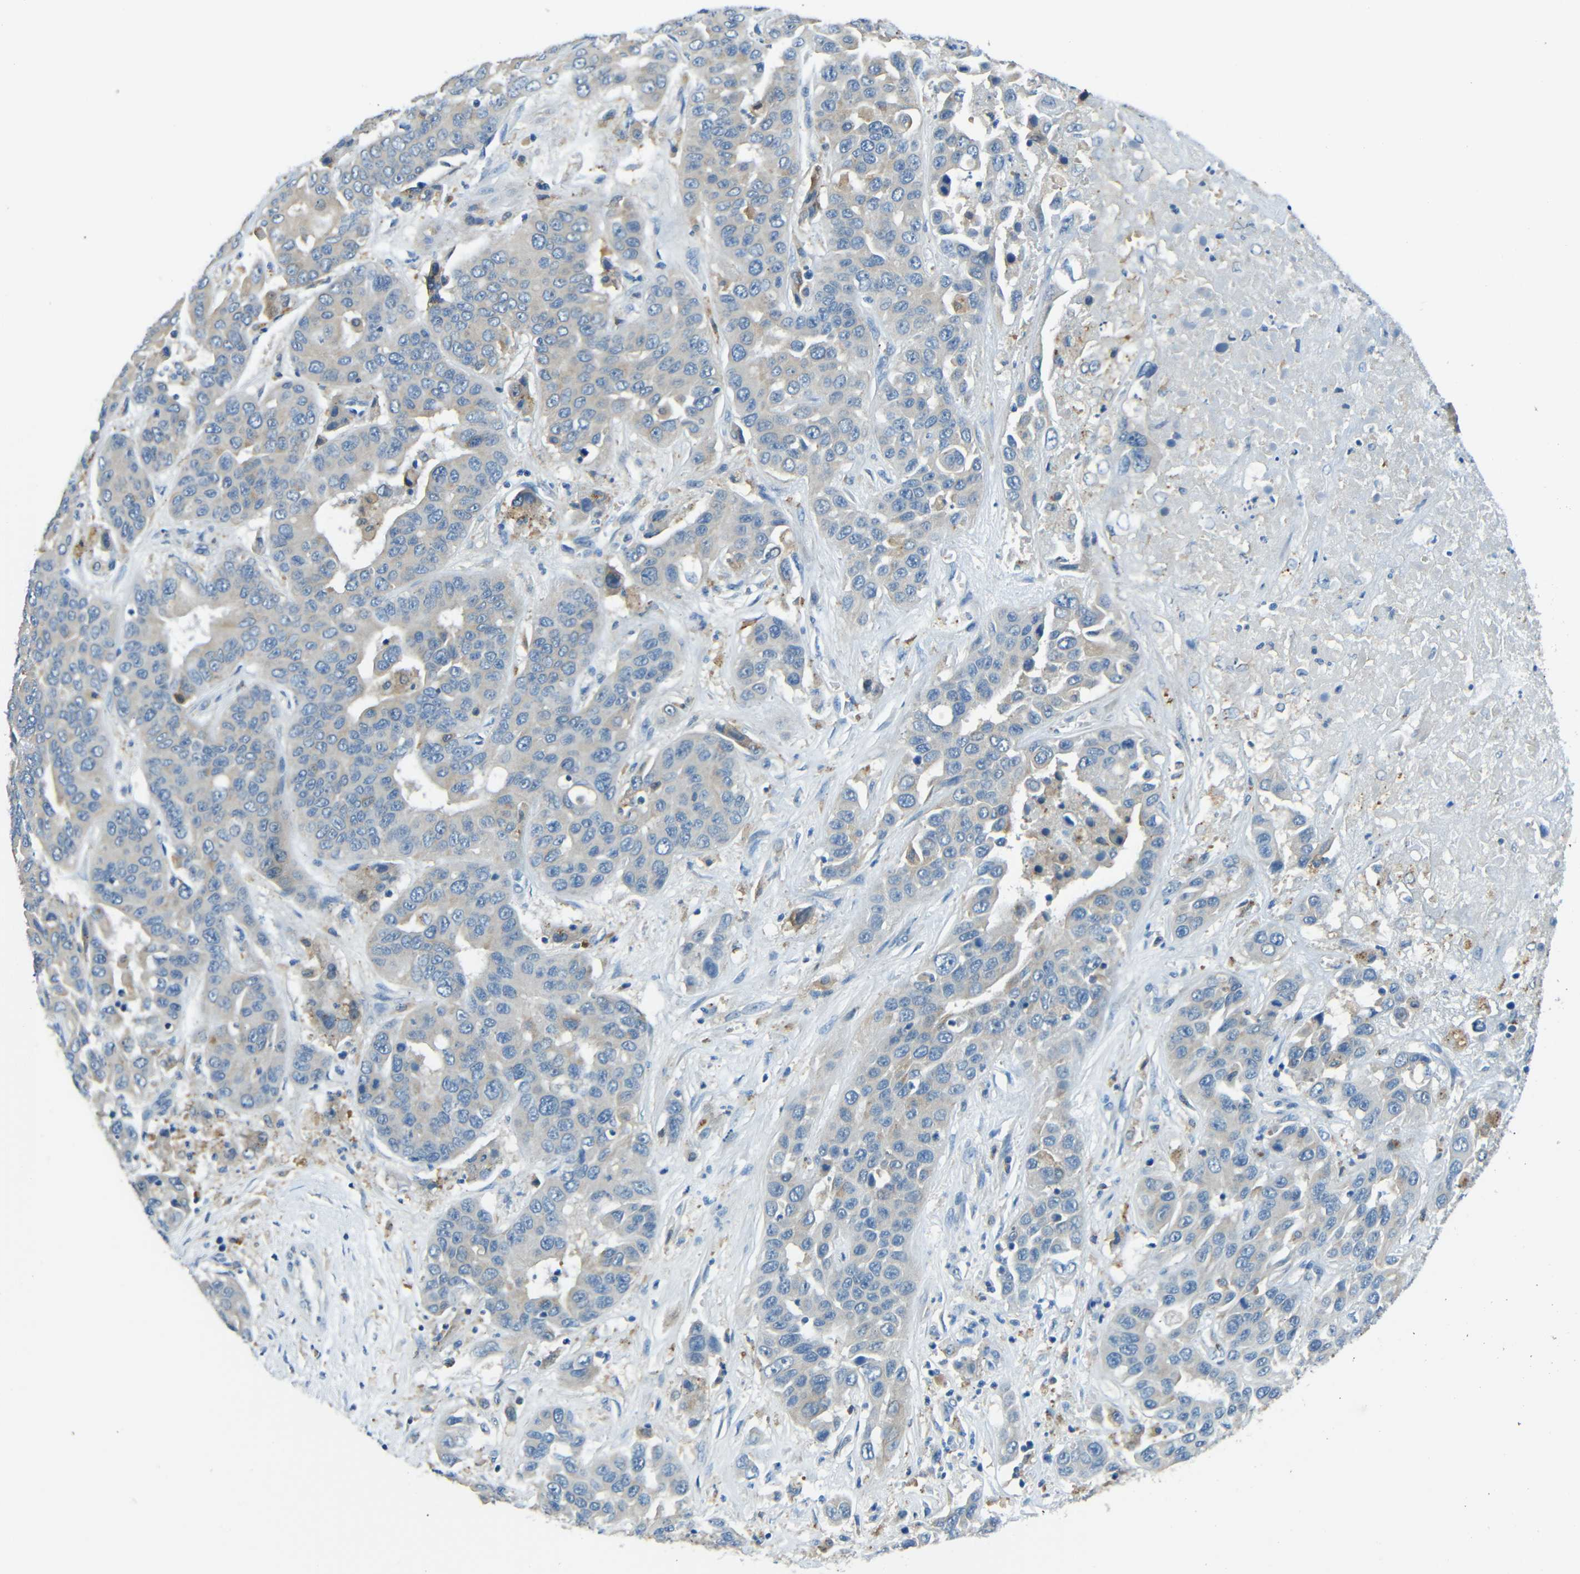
{"staining": {"intensity": "weak", "quantity": "<25%", "location": "cytoplasmic/membranous"}, "tissue": "liver cancer", "cell_type": "Tumor cells", "image_type": "cancer", "snomed": [{"axis": "morphology", "description": "Cholangiocarcinoma"}, {"axis": "topography", "description": "Liver"}], "caption": "This is an immunohistochemistry photomicrograph of liver cholangiocarcinoma. There is no expression in tumor cells.", "gene": "CYP26B1", "patient": {"sex": "female", "age": 52}}